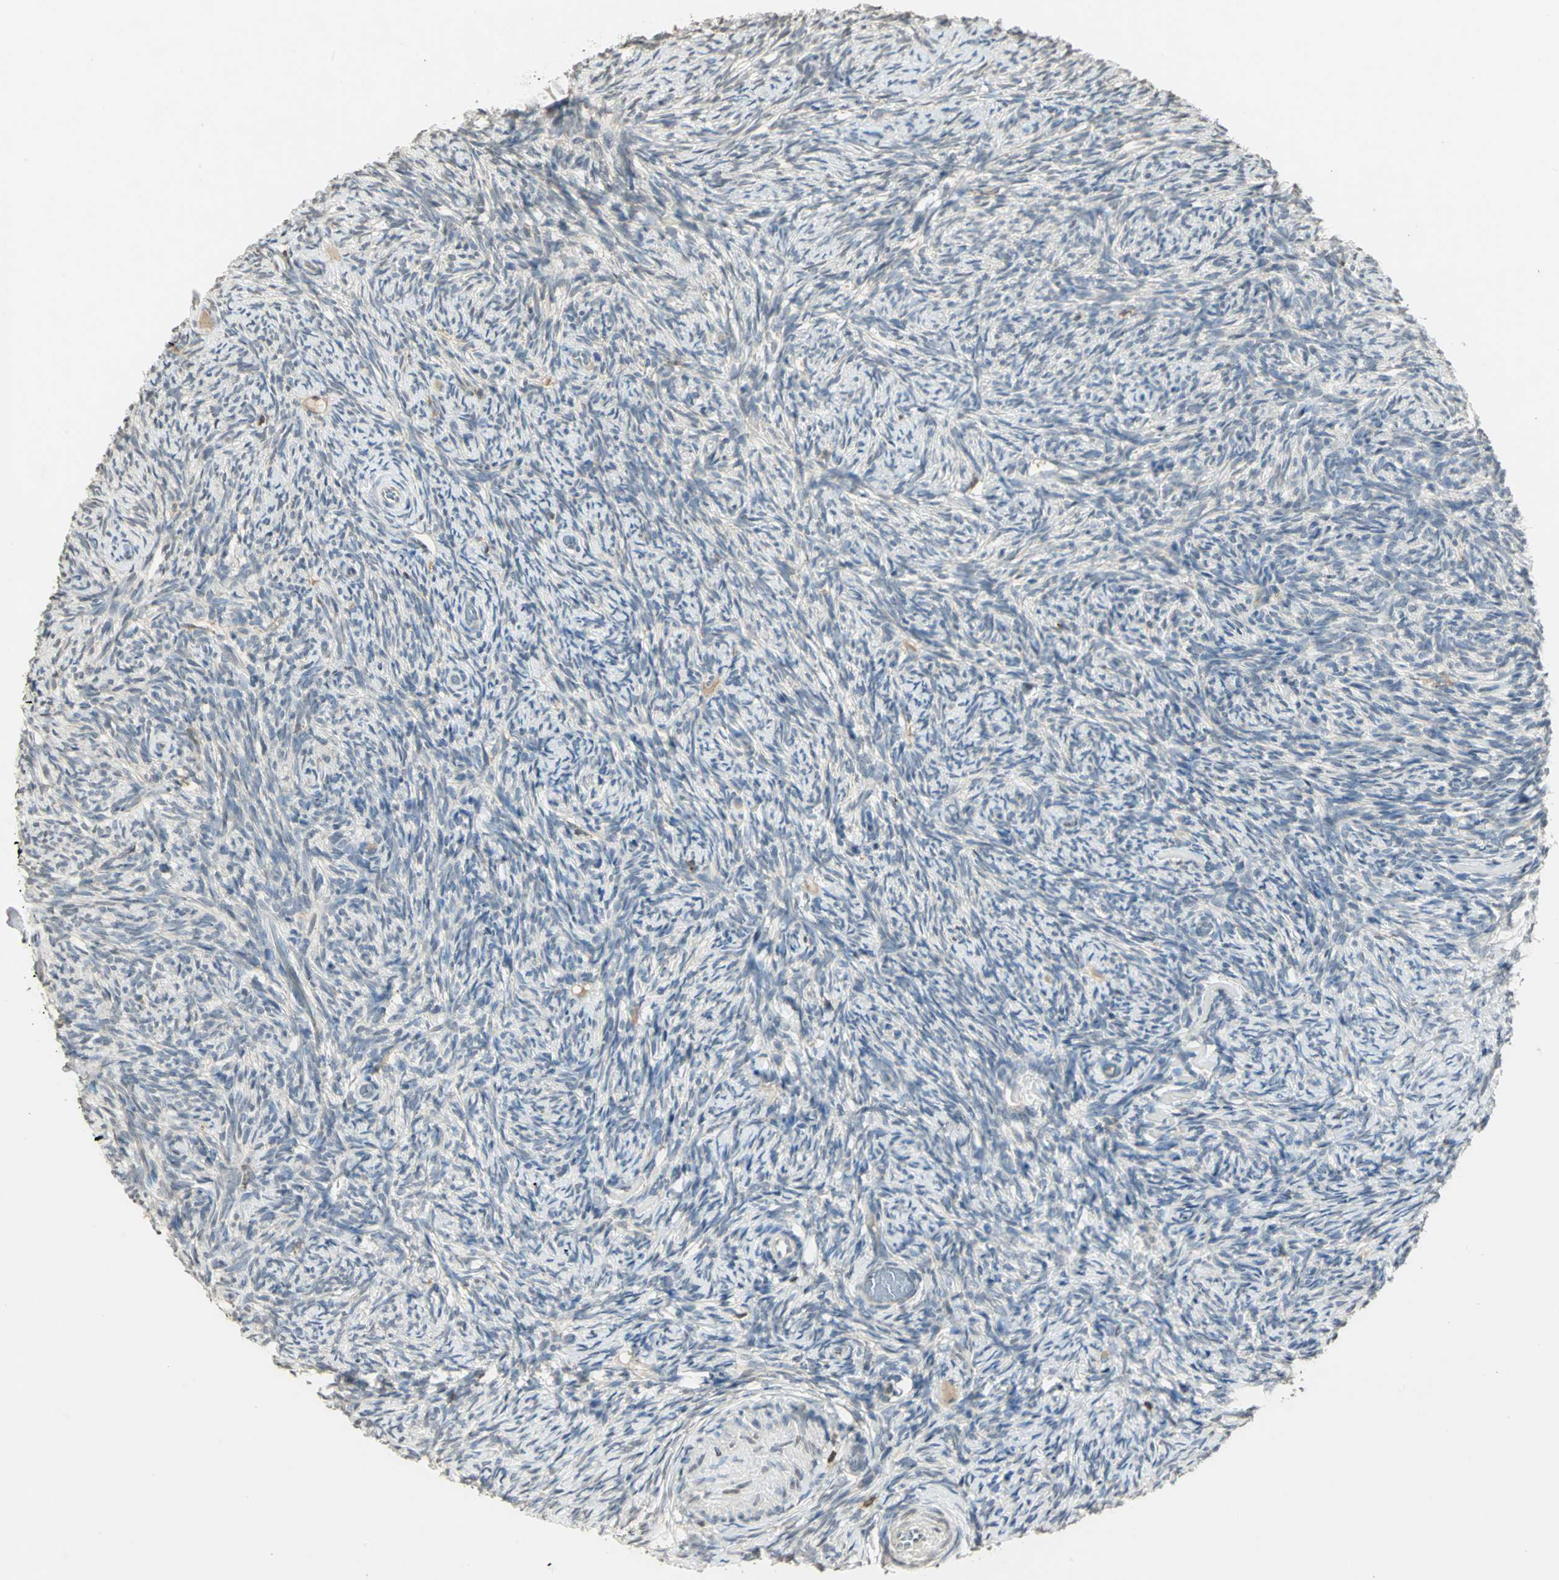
{"staining": {"intensity": "weak", "quantity": "<25%", "location": "cytoplasmic/membranous"}, "tissue": "ovary", "cell_type": "Follicle cells", "image_type": "normal", "snomed": [{"axis": "morphology", "description": "Normal tissue, NOS"}, {"axis": "topography", "description": "Ovary"}], "caption": "IHC of benign ovary displays no positivity in follicle cells. (Brightfield microscopy of DAB (3,3'-diaminobenzidine) immunohistochemistry (IHC) at high magnification).", "gene": "IL16", "patient": {"sex": "female", "age": 60}}